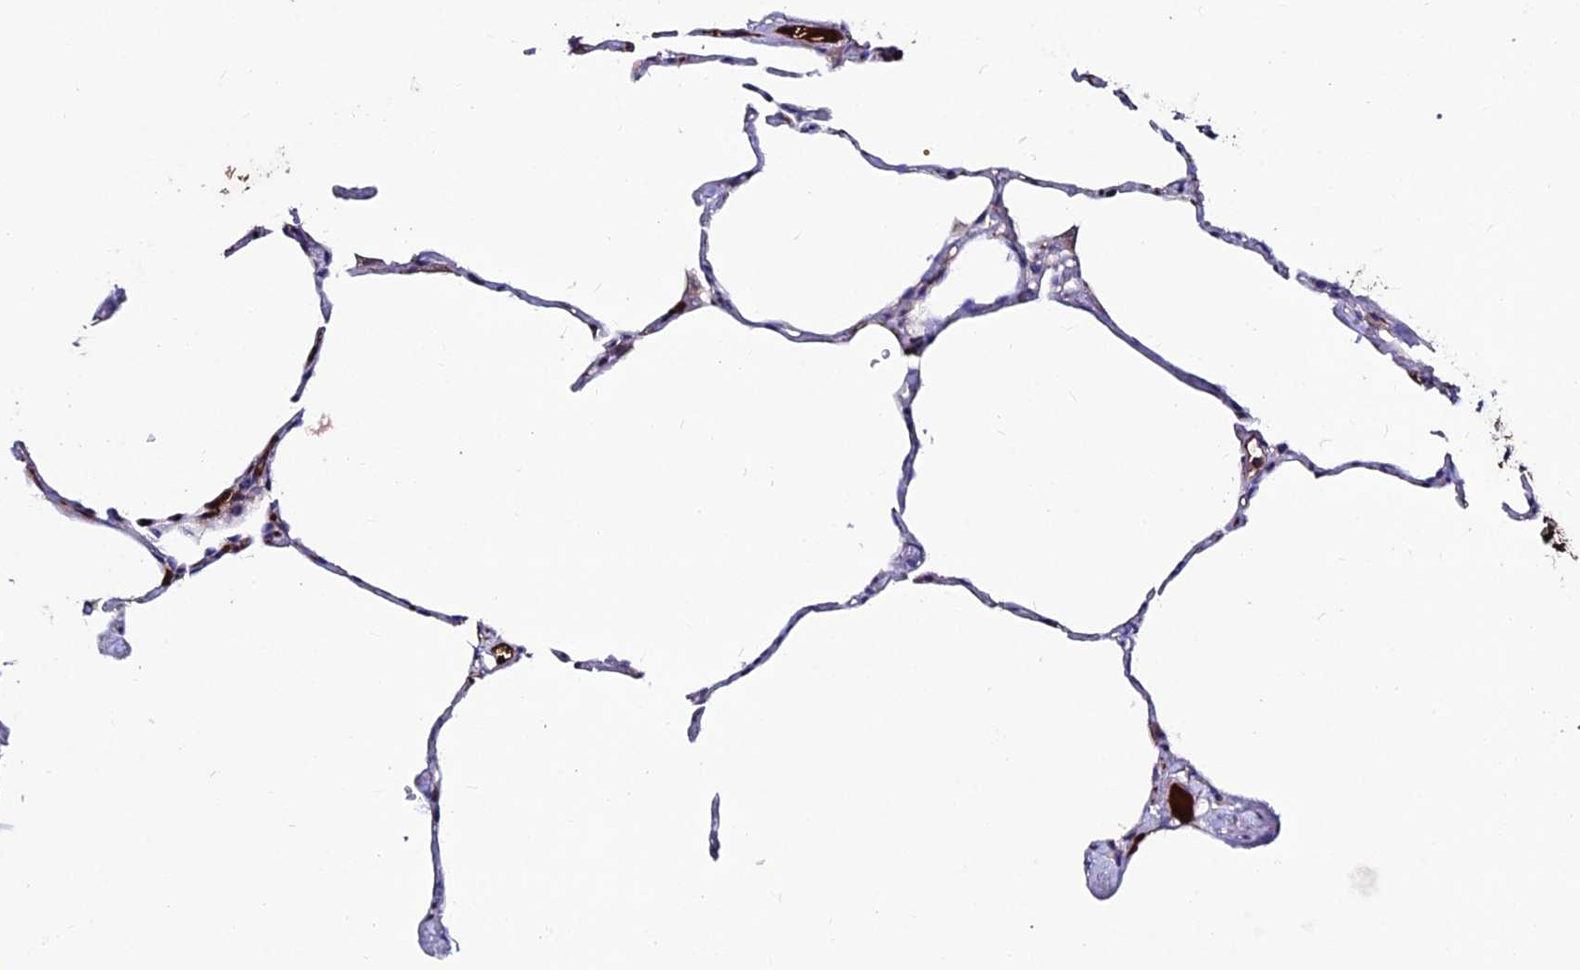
{"staining": {"intensity": "moderate", "quantity": "25%-75%", "location": "cytoplasmic/membranous"}, "tissue": "lung", "cell_type": "Alveolar cells", "image_type": "normal", "snomed": [{"axis": "morphology", "description": "Normal tissue, NOS"}, {"axis": "topography", "description": "Lung"}], "caption": "Alveolar cells demonstrate moderate cytoplasmic/membranous expression in approximately 25%-75% of cells in unremarkable lung.", "gene": "SLC25A16", "patient": {"sex": "male", "age": 65}}